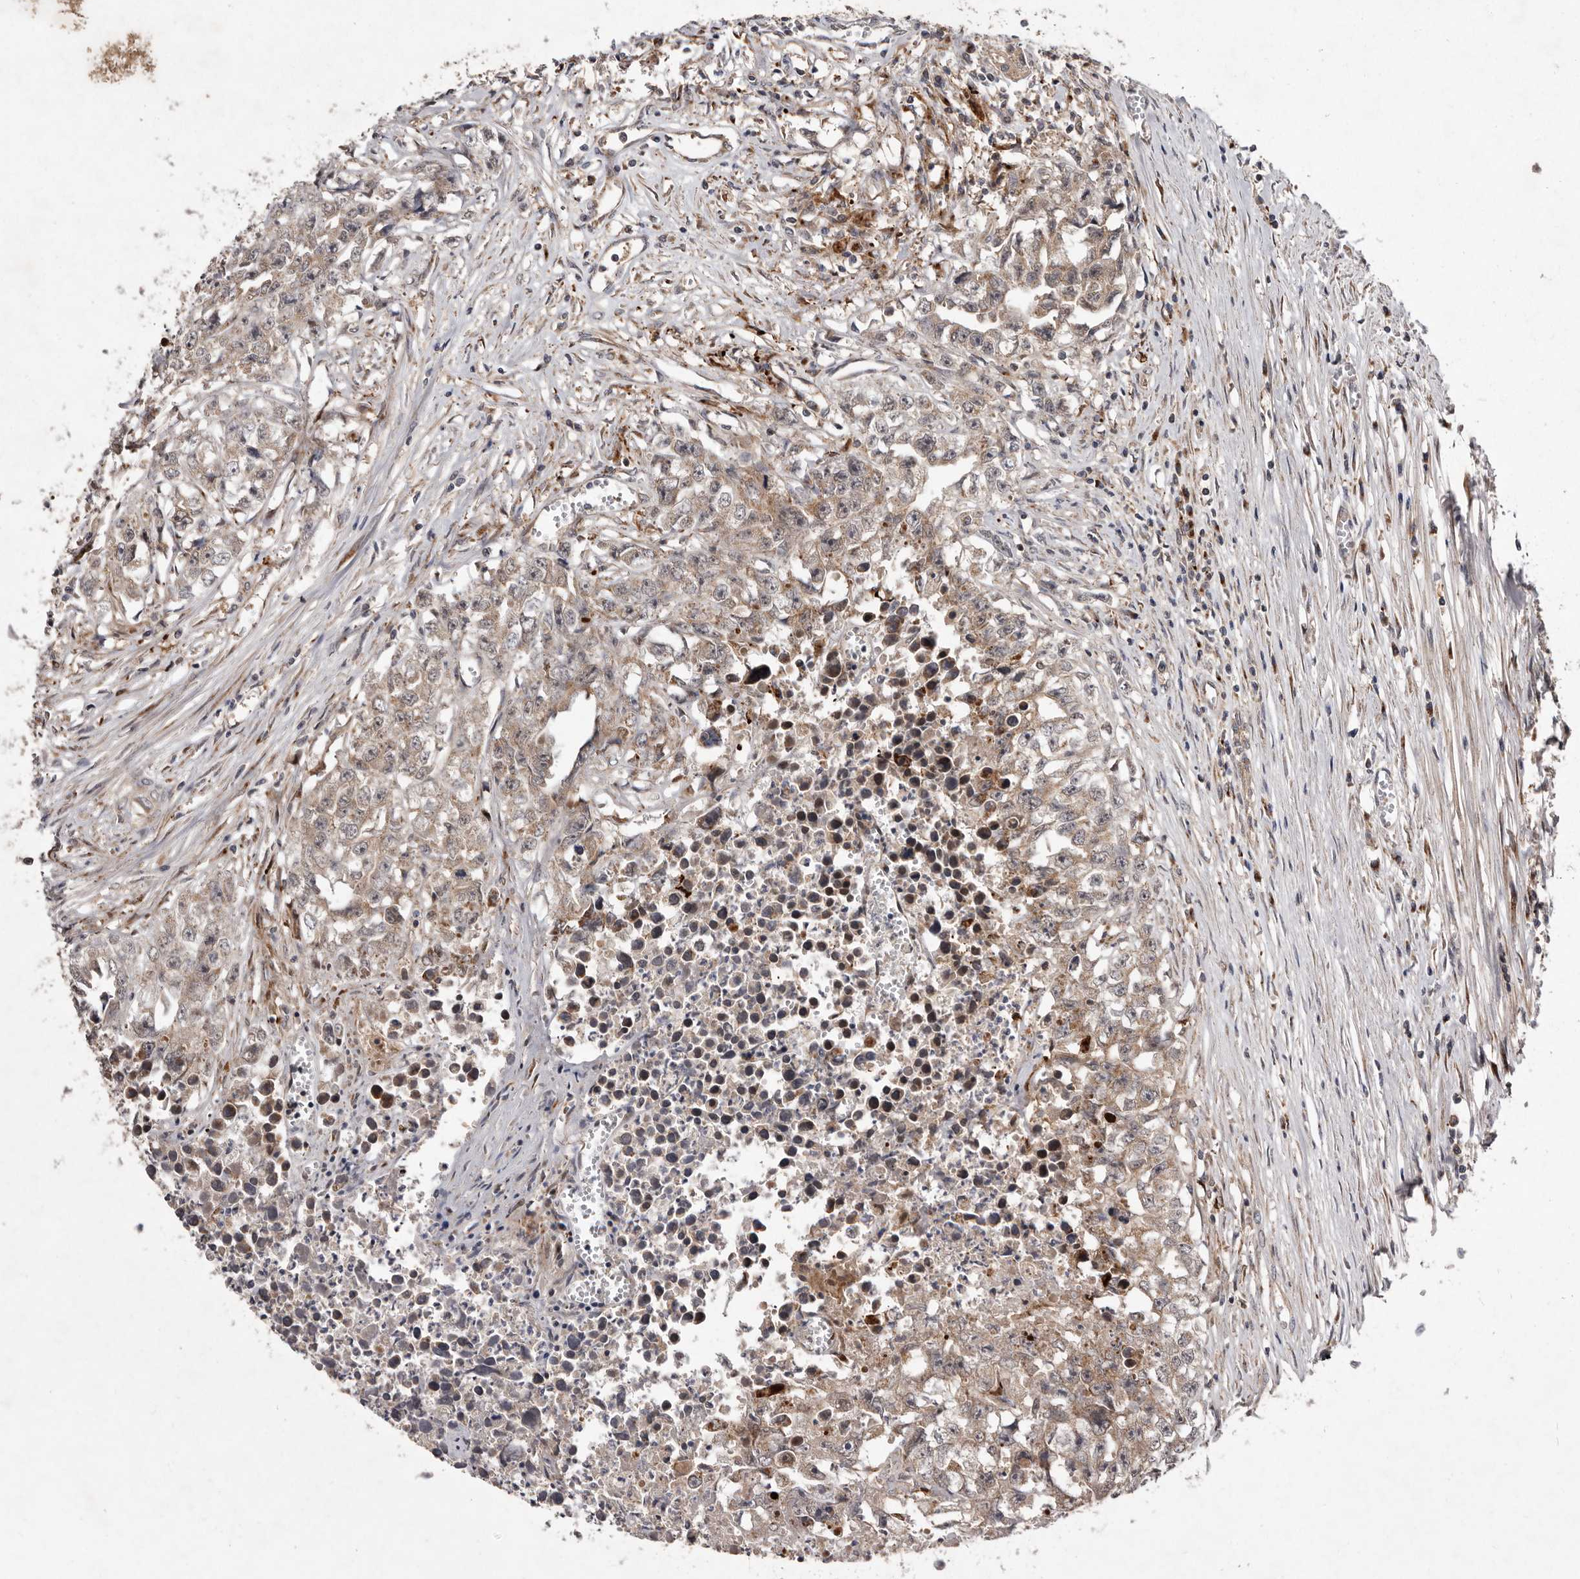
{"staining": {"intensity": "weak", "quantity": ">75%", "location": "cytoplasmic/membranous"}, "tissue": "testis cancer", "cell_type": "Tumor cells", "image_type": "cancer", "snomed": [{"axis": "morphology", "description": "Seminoma, NOS"}, {"axis": "morphology", "description": "Carcinoma, Embryonal, NOS"}, {"axis": "topography", "description": "Testis"}], "caption": "An image of human testis embryonal carcinoma stained for a protein displays weak cytoplasmic/membranous brown staining in tumor cells. Nuclei are stained in blue.", "gene": "FLAD1", "patient": {"sex": "male", "age": 43}}